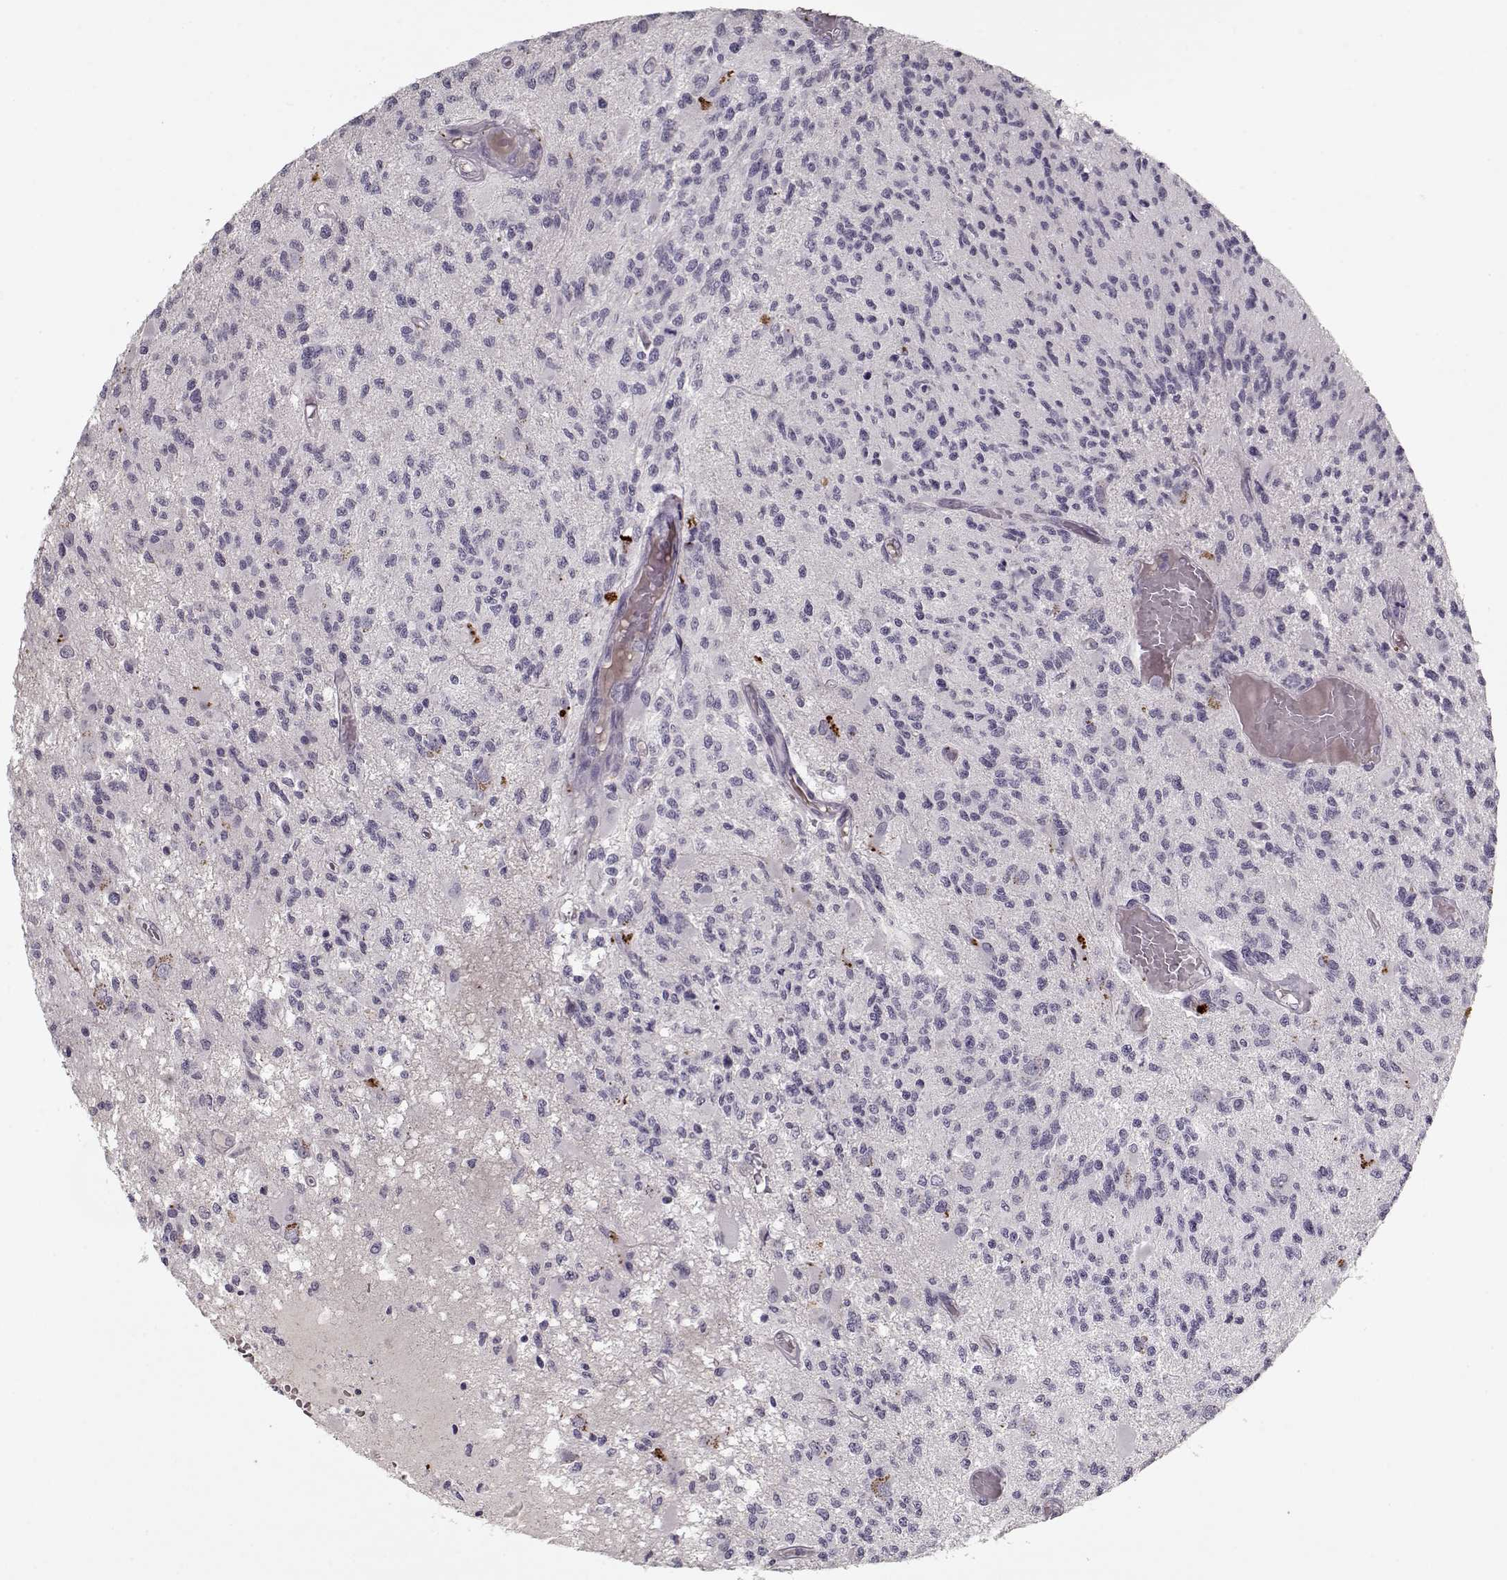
{"staining": {"intensity": "negative", "quantity": "none", "location": "none"}, "tissue": "glioma", "cell_type": "Tumor cells", "image_type": "cancer", "snomed": [{"axis": "morphology", "description": "Glioma, malignant, High grade"}, {"axis": "topography", "description": "Brain"}], "caption": "IHC of malignant glioma (high-grade) displays no positivity in tumor cells.", "gene": "LUM", "patient": {"sex": "female", "age": 63}}